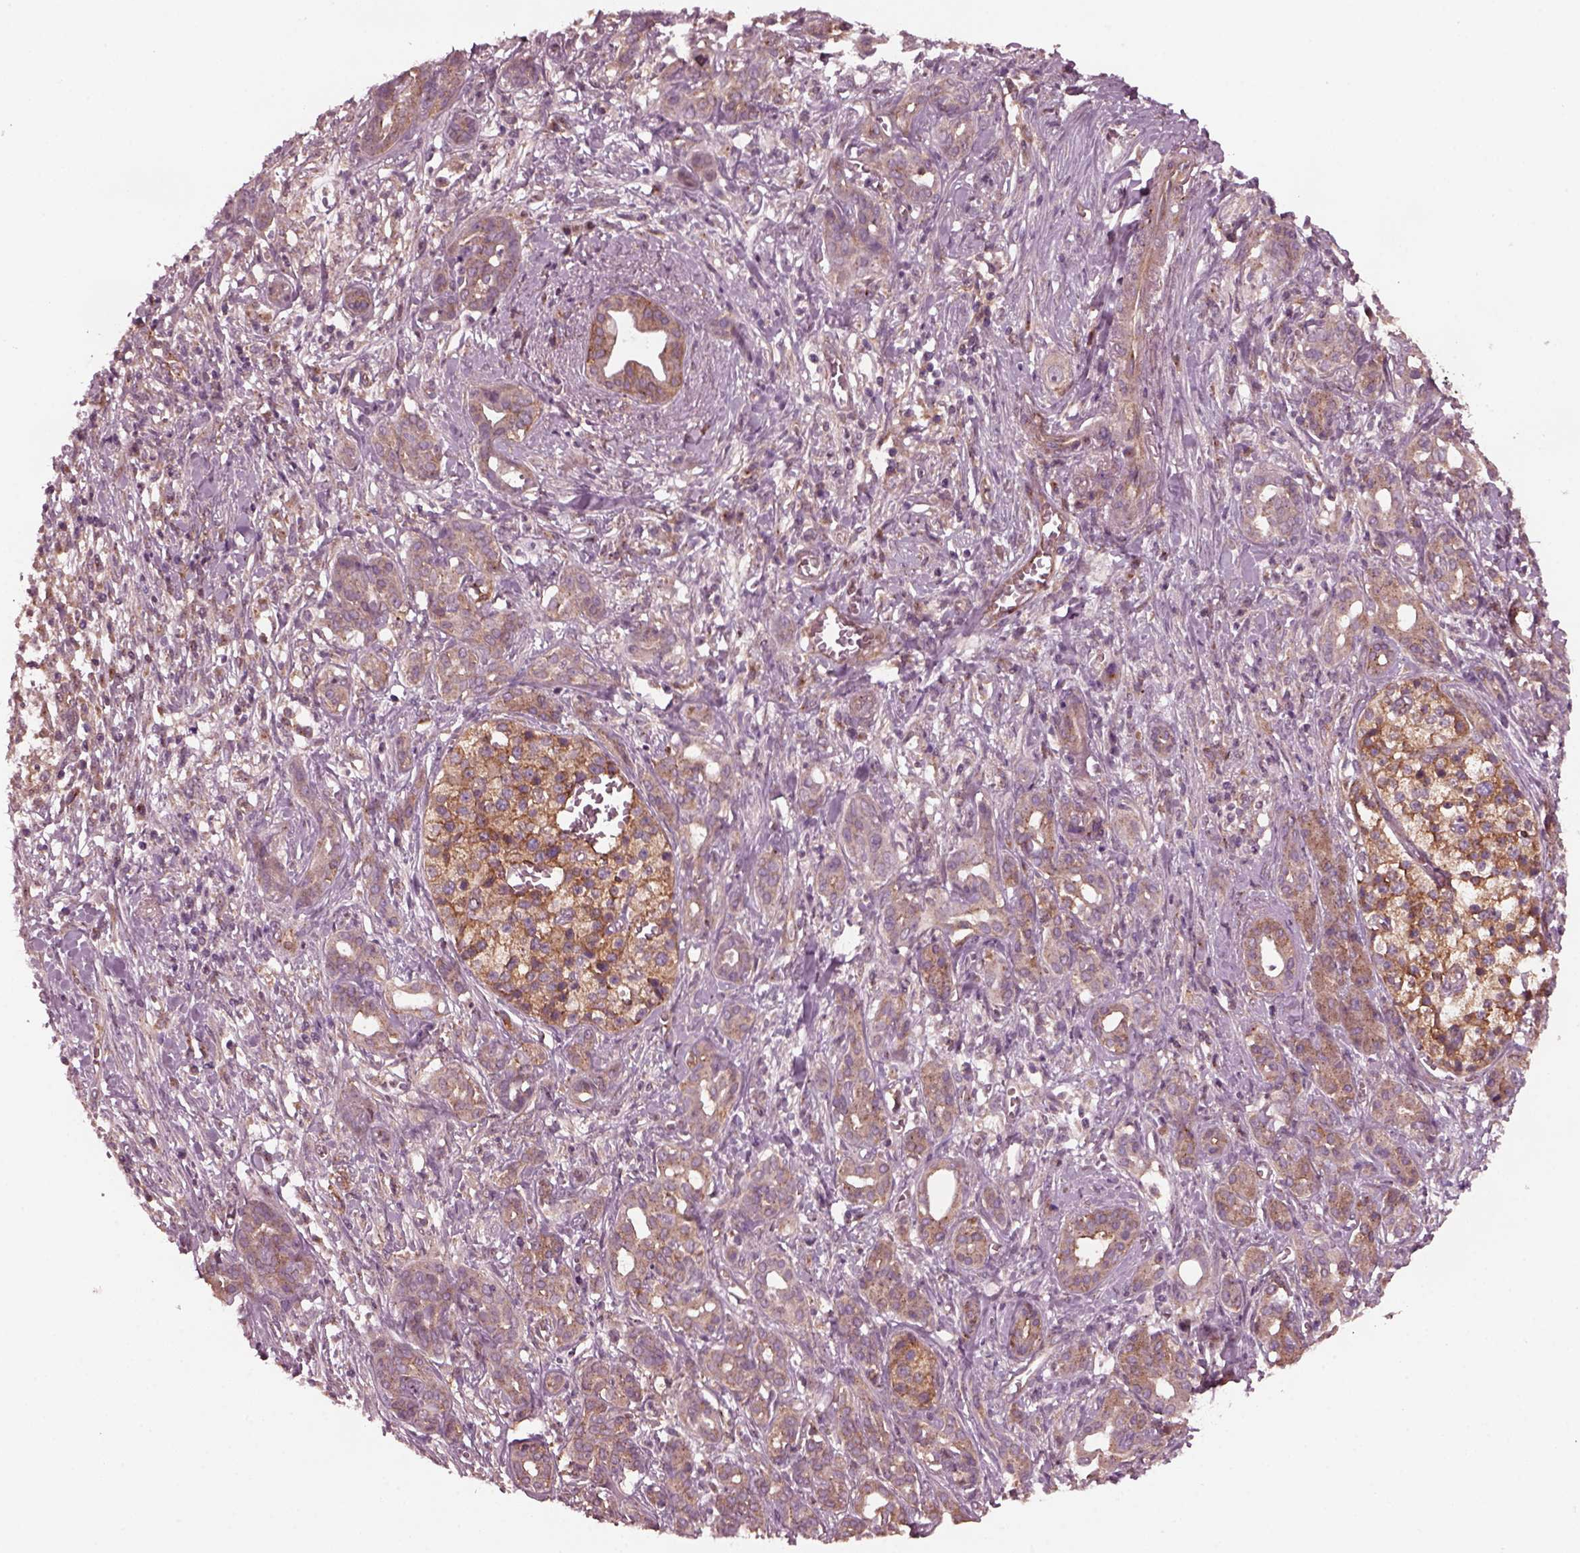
{"staining": {"intensity": "moderate", "quantity": ">75%", "location": "cytoplasmic/membranous"}, "tissue": "pancreatic cancer", "cell_type": "Tumor cells", "image_type": "cancer", "snomed": [{"axis": "morphology", "description": "Adenocarcinoma, NOS"}, {"axis": "topography", "description": "Pancreas"}], "caption": "Brown immunohistochemical staining in pancreatic cancer (adenocarcinoma) shows moderate cytoplasmic/membranous expression in approximately >75% of tumor cells.", "gene": "TUBG1", "patient": {"sex": "male", "age": 61}}